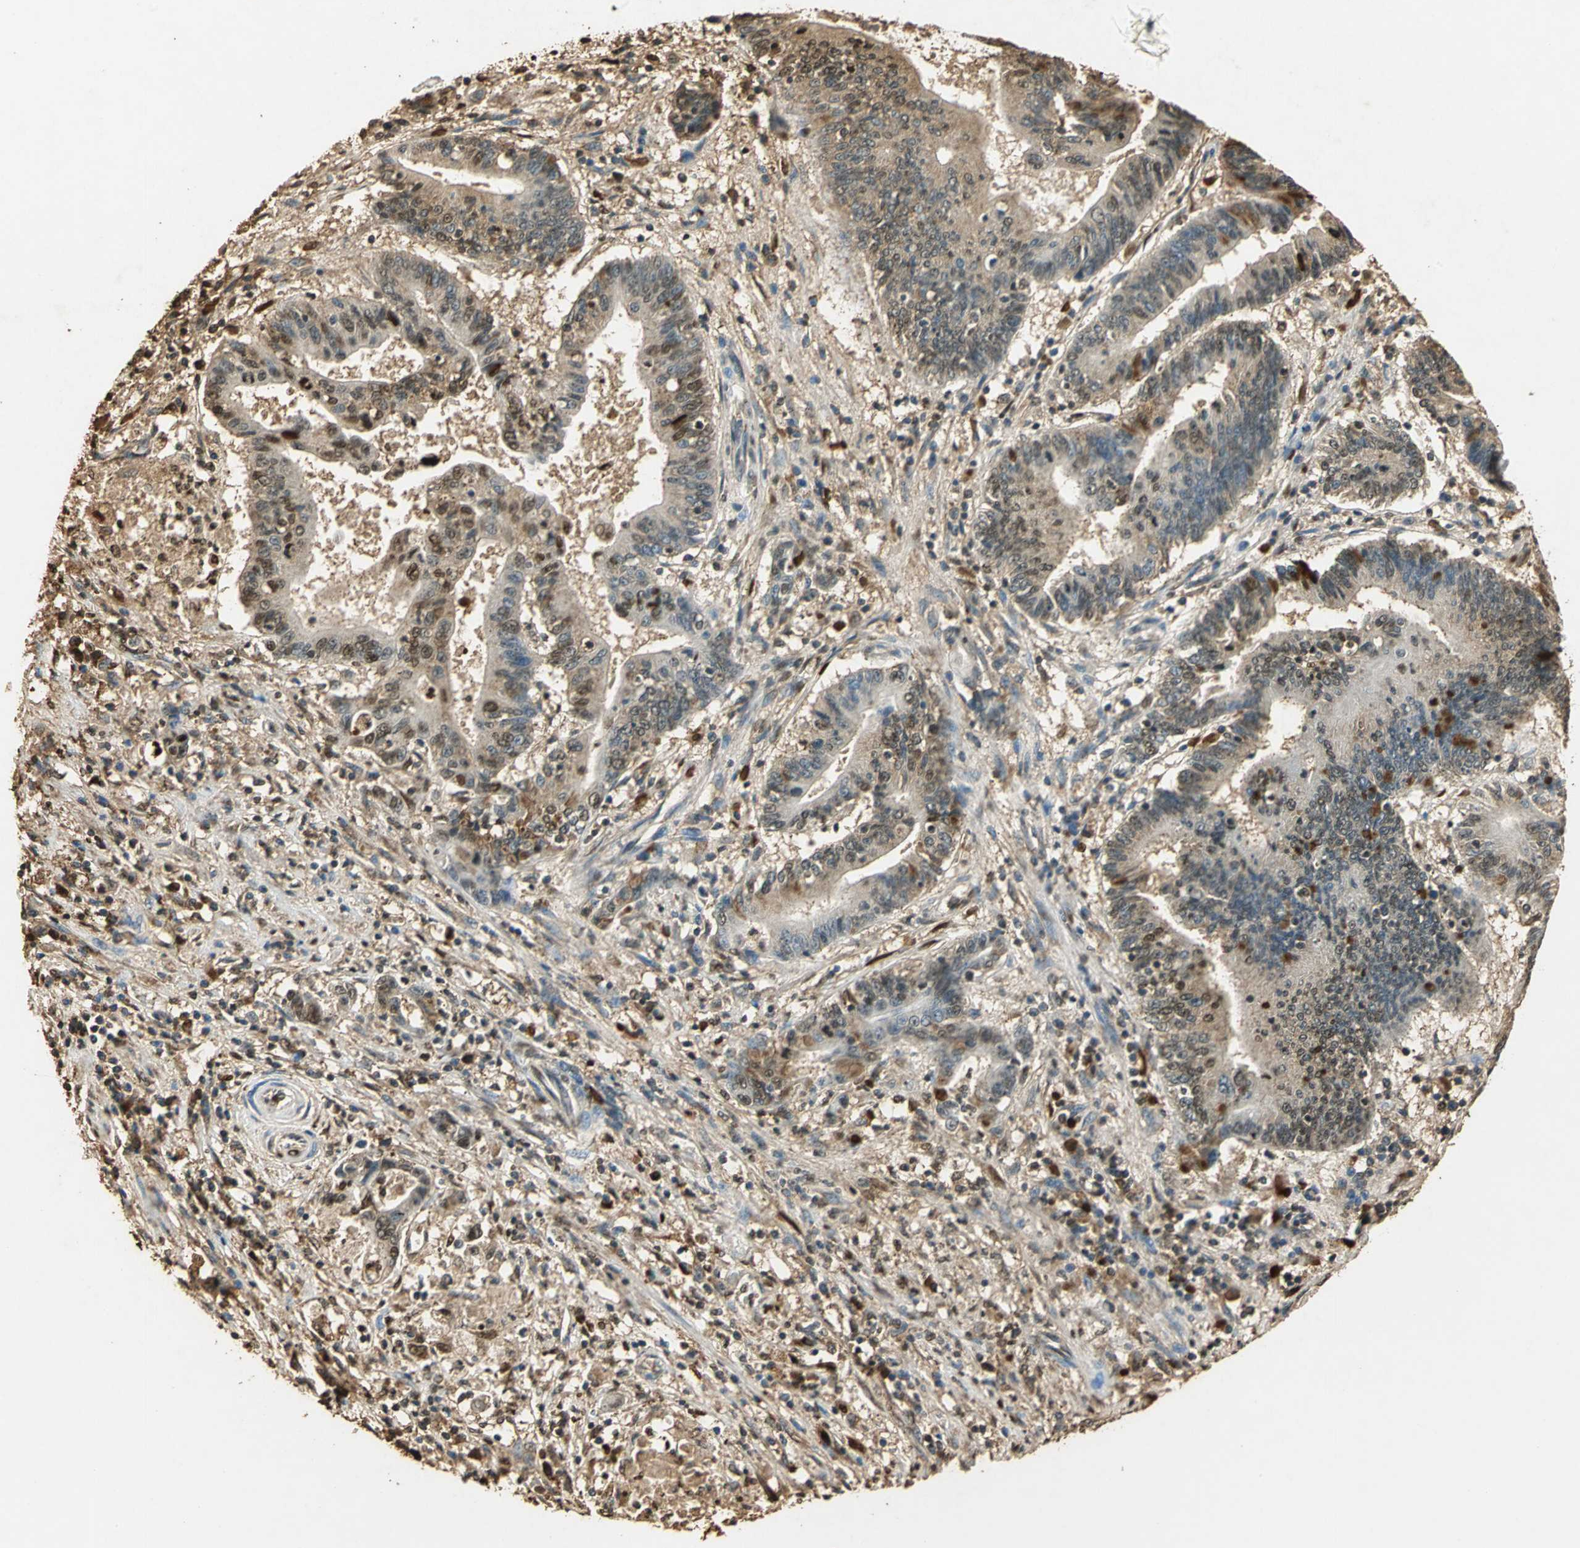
{"staining": {"intensity": "moderate", "quantity": ">75%", "location": "cytoplasmic/membranous"}, "tissue": "pancreatic cancer", "cell_type": "Tumor cells", "image_type": "cancer", "snomed": [{"axis": "morphology", "description": "Adenocarcinoma, NOS"}, {"axis": "topography", "description": "Pancreas"}], "caption": "An image of pancreatic cancer (adenocarcinoma) stained for a protein exhibits moderate cytoplasmic/membranous brown staining in tumor cells. The staining was performed using DAB to visualize the protein expression in brown, while the nuclei were stained in blue with hematoxylin (Magnification: 20x).", "gene": "GAPDH", "patient": {"sex": "female", "age": 48}}